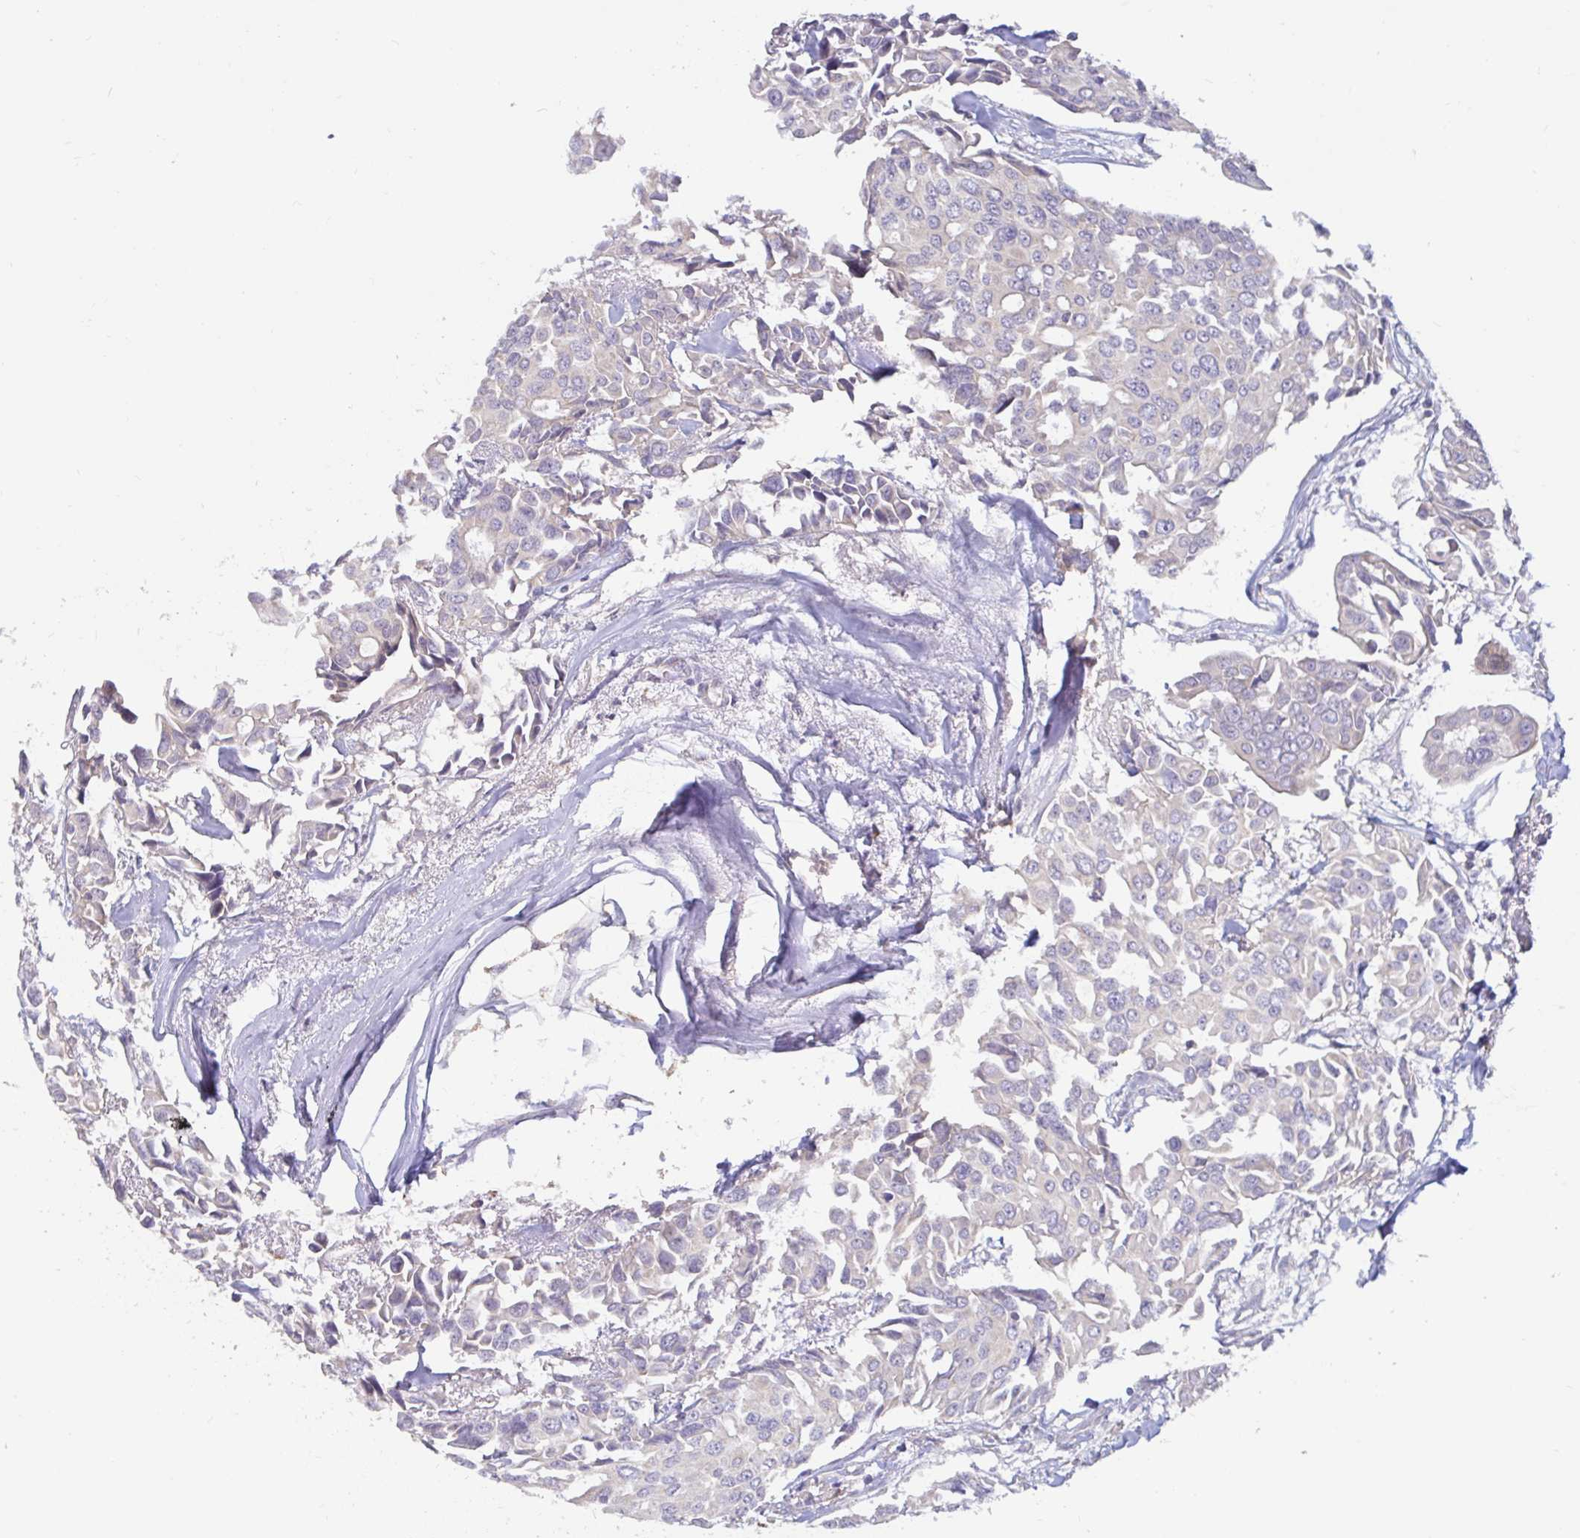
{"staining": {"intensity": "negative", "quantity": "none", "location": "none"}, "tissue": "breast cancer", "cell_type": "Tumor cells", "image_type": "cancer", "snomed": [{"axis": "morphology", "description": "Duct carcinoma"}, {"axis": "topography", "description": "Breast"}], "caption": "There is no significant expression in tumor cells of invasive ductal carcinoma (breast).", "gene": "LARP1", "patient": {"sex": "female", "age": 54}}